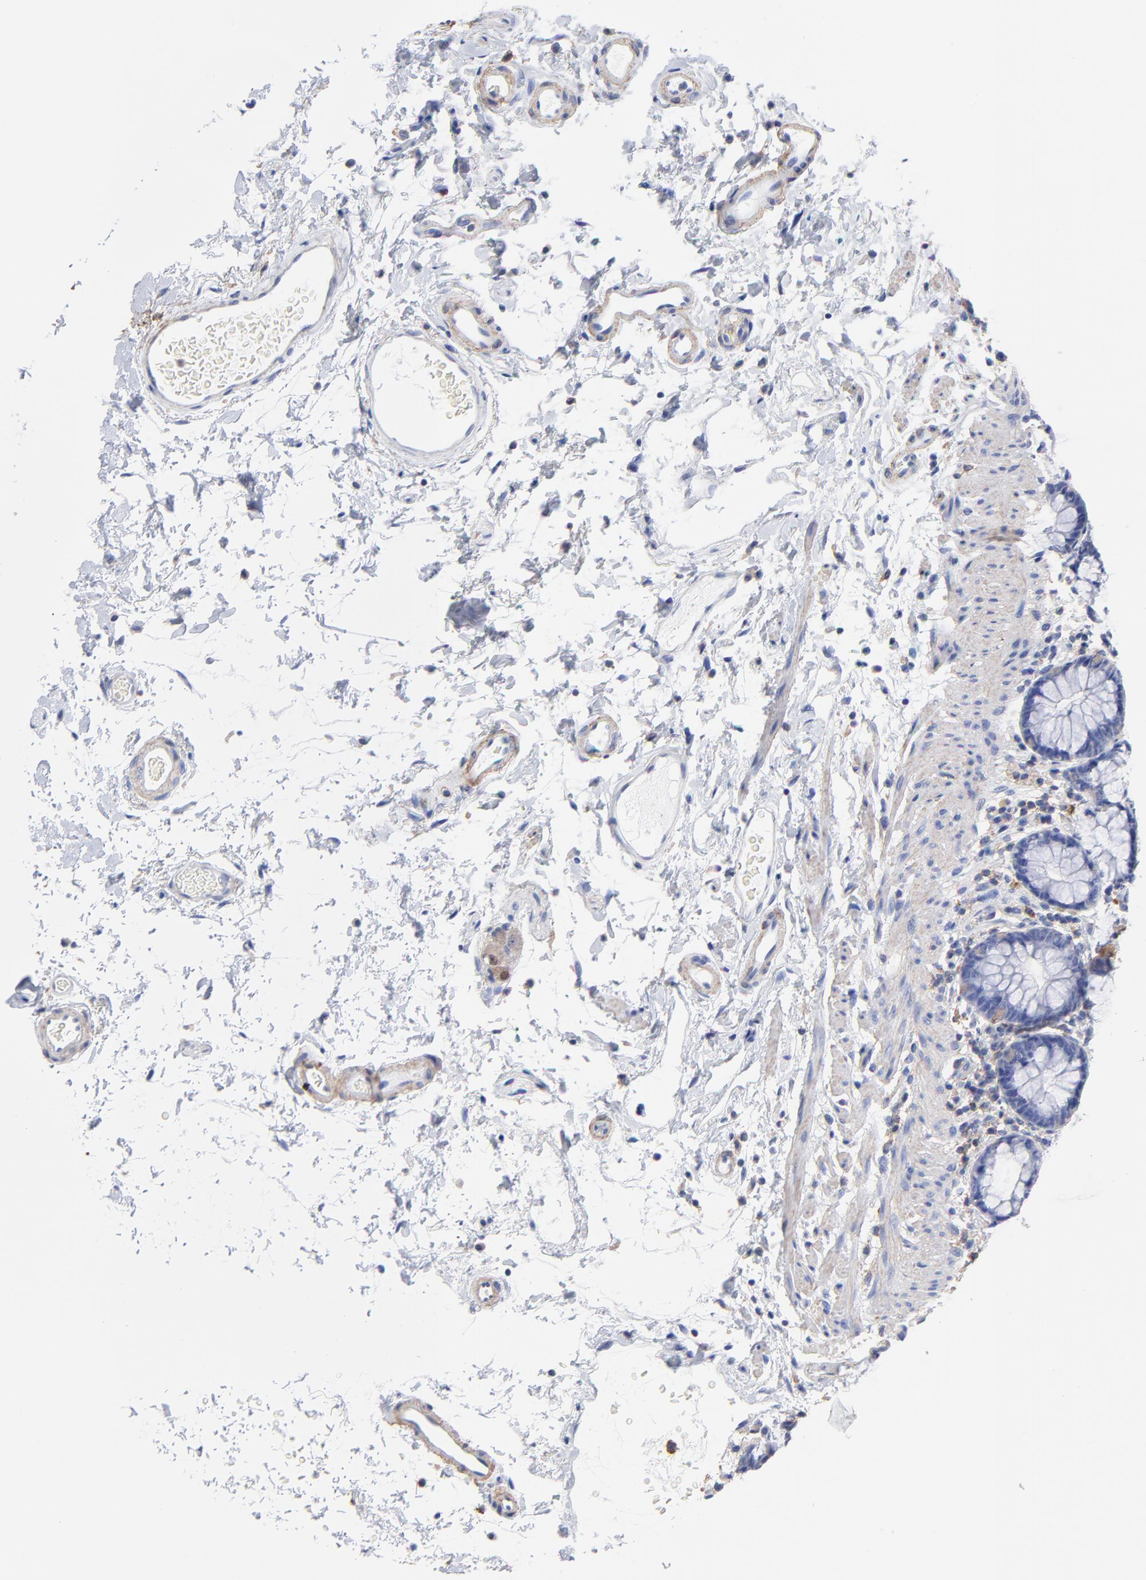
{"staining": {"intensity": "negative", "quantity": "none", "location": "none"}, "tissue": "rectum", "cell_type": "Glandular cells", "image_type": "normal", "snomed": [{"axis": "morphology", "description": "Normal tissue, NOS"}, {"axis": "topography", "description": "Rectum"}], "caption": "Immunohistochemical staining of benign human rectum reveals no significant staining in glandular cells. Nuclei are stained in blue.", "gene": "ASL", "patient": {"sex": "male", "age": 92}}